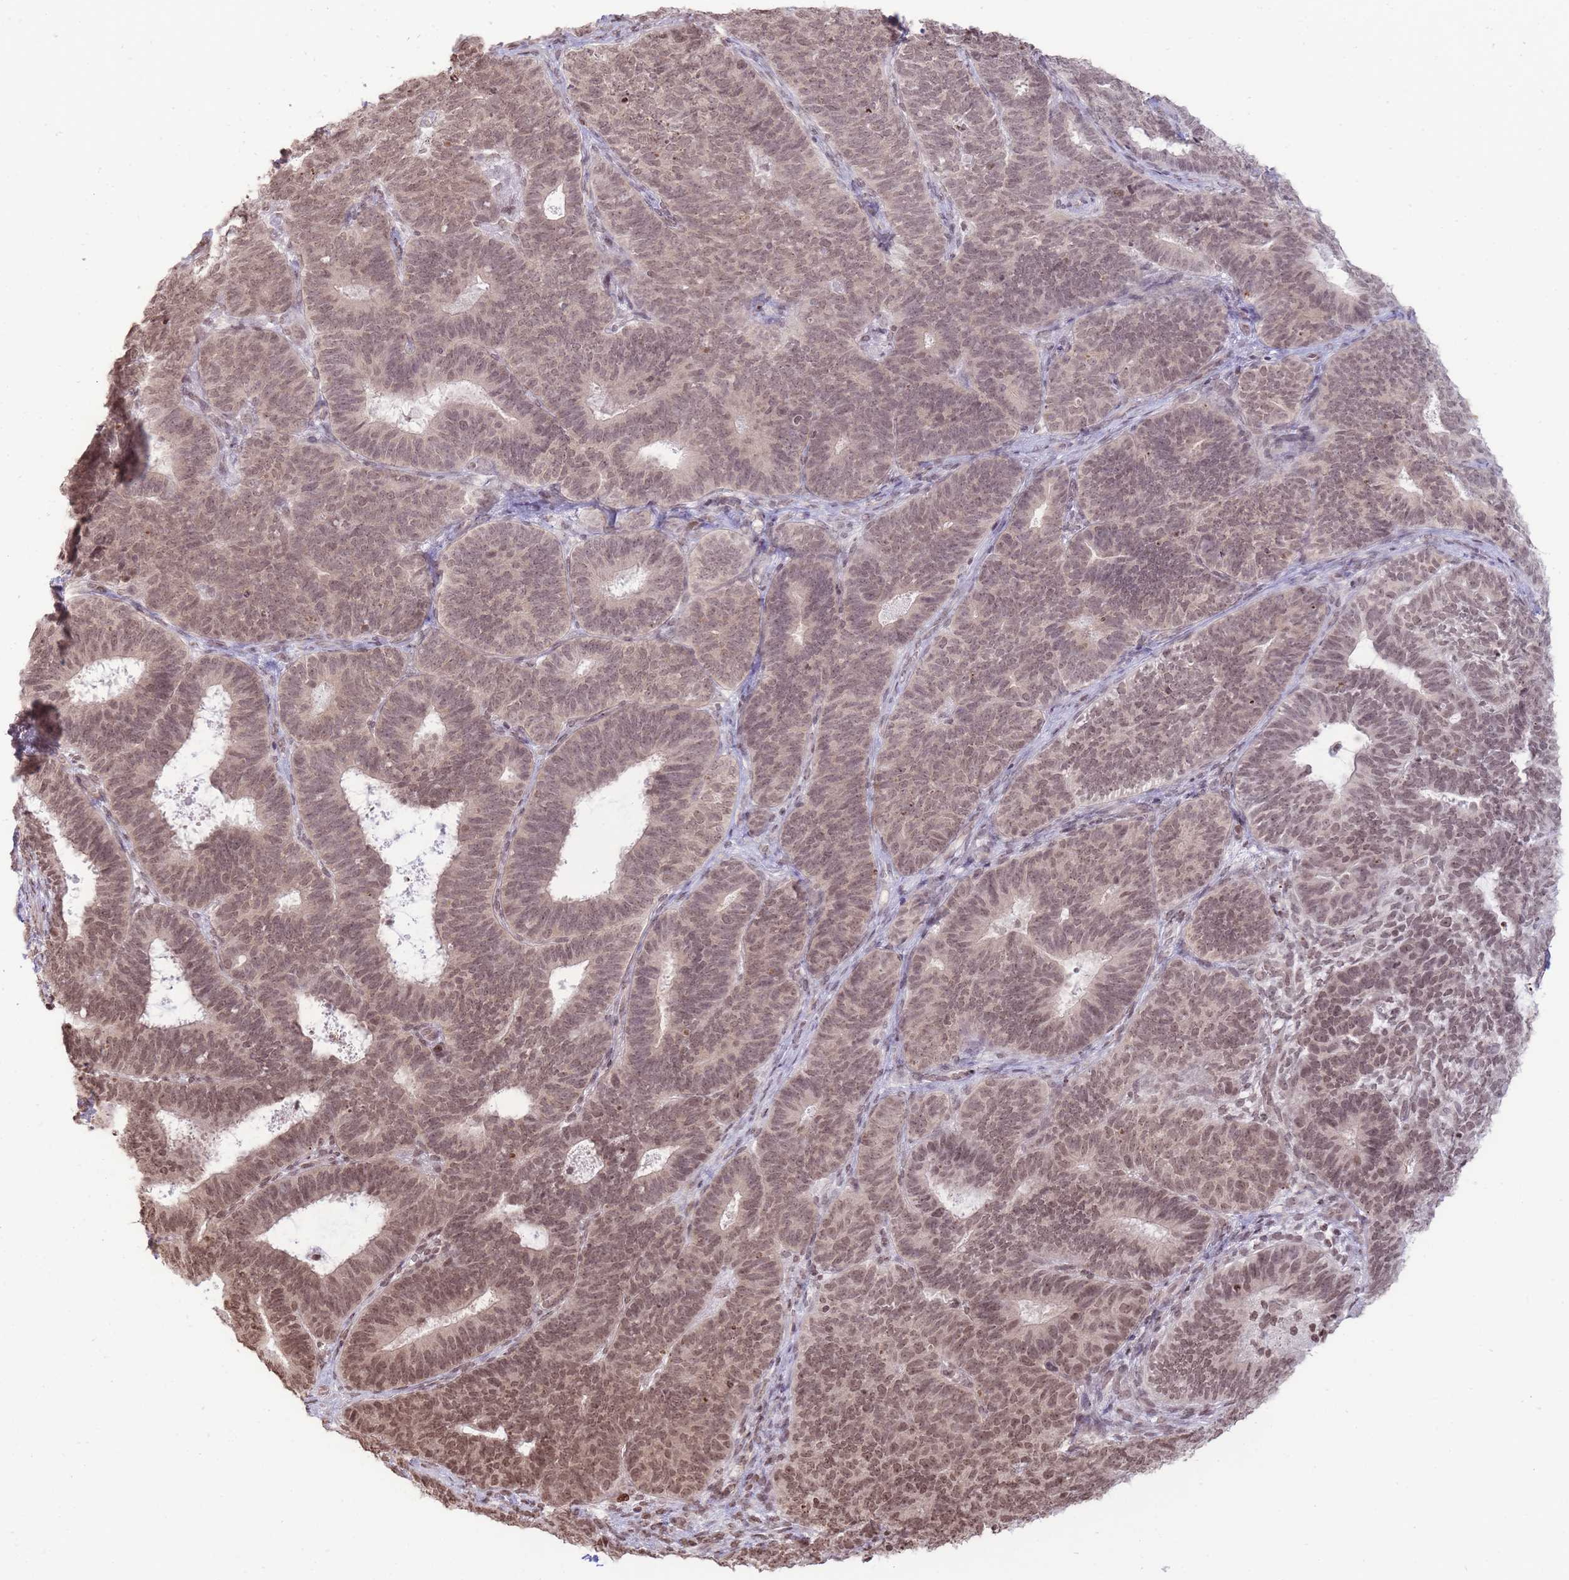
{"staining": {"intensity": "moderate", "quantity": ">75%", "location": "nuclear"}, "tissue": "endometrial cancer", "cell_type": "Tumor cells", "image_type": "cancer", "snomed": [{"axis": "morphology", "description": "Adenocarcinoma, NOS"}, {"axis": "topography", "description": "Endometrium"}], "caption": "Protein analysis of endometrial cancer (adenocarcinoma) tissue reveals moderate nuclear expression in about >75% of tumor cells.", "gene": "SHISAL1", "patient": {"sex": "female", "age": 70}}